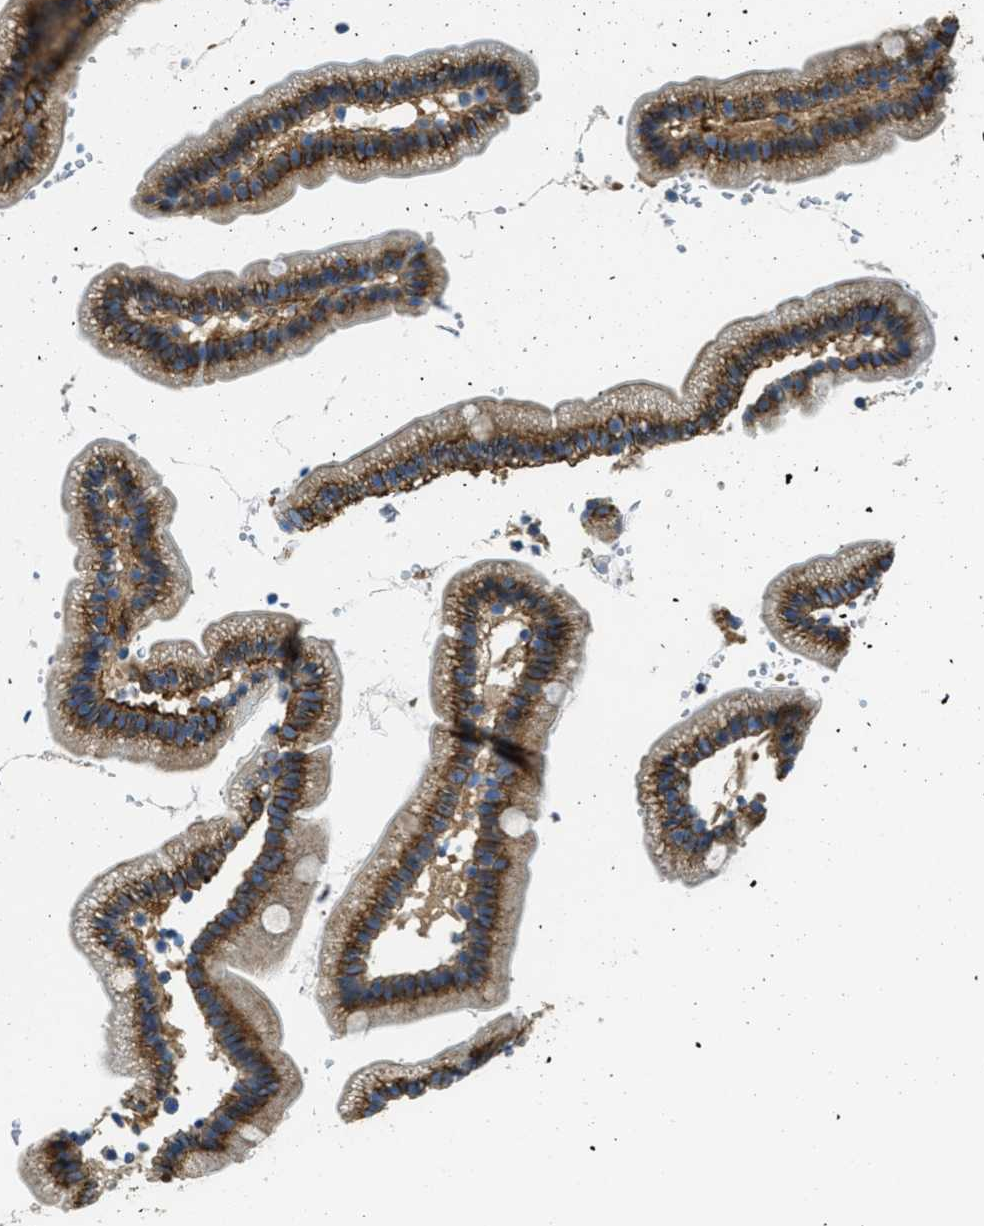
{"staining": {"intensity": "strong", "quantity": ">75%", "location": "cytoplasmic/membranous"}, "tissue": "duodenum", "cell_type": "Glandular cells", "image_type": "normal", "snomed": [{"axis": "morphology", "description": "Normal tissue, NOS"}, {"axis": "topography", "description": "Duodenum"}], "caption": "Strong cytoplasmic/membranous staining for a protein is seen in about >75% of glandular cells of benign duodenum using immunohistochemistry (IHC).", "gene": "AP2B1", "patient": {"sex": "male", "age": 66}}